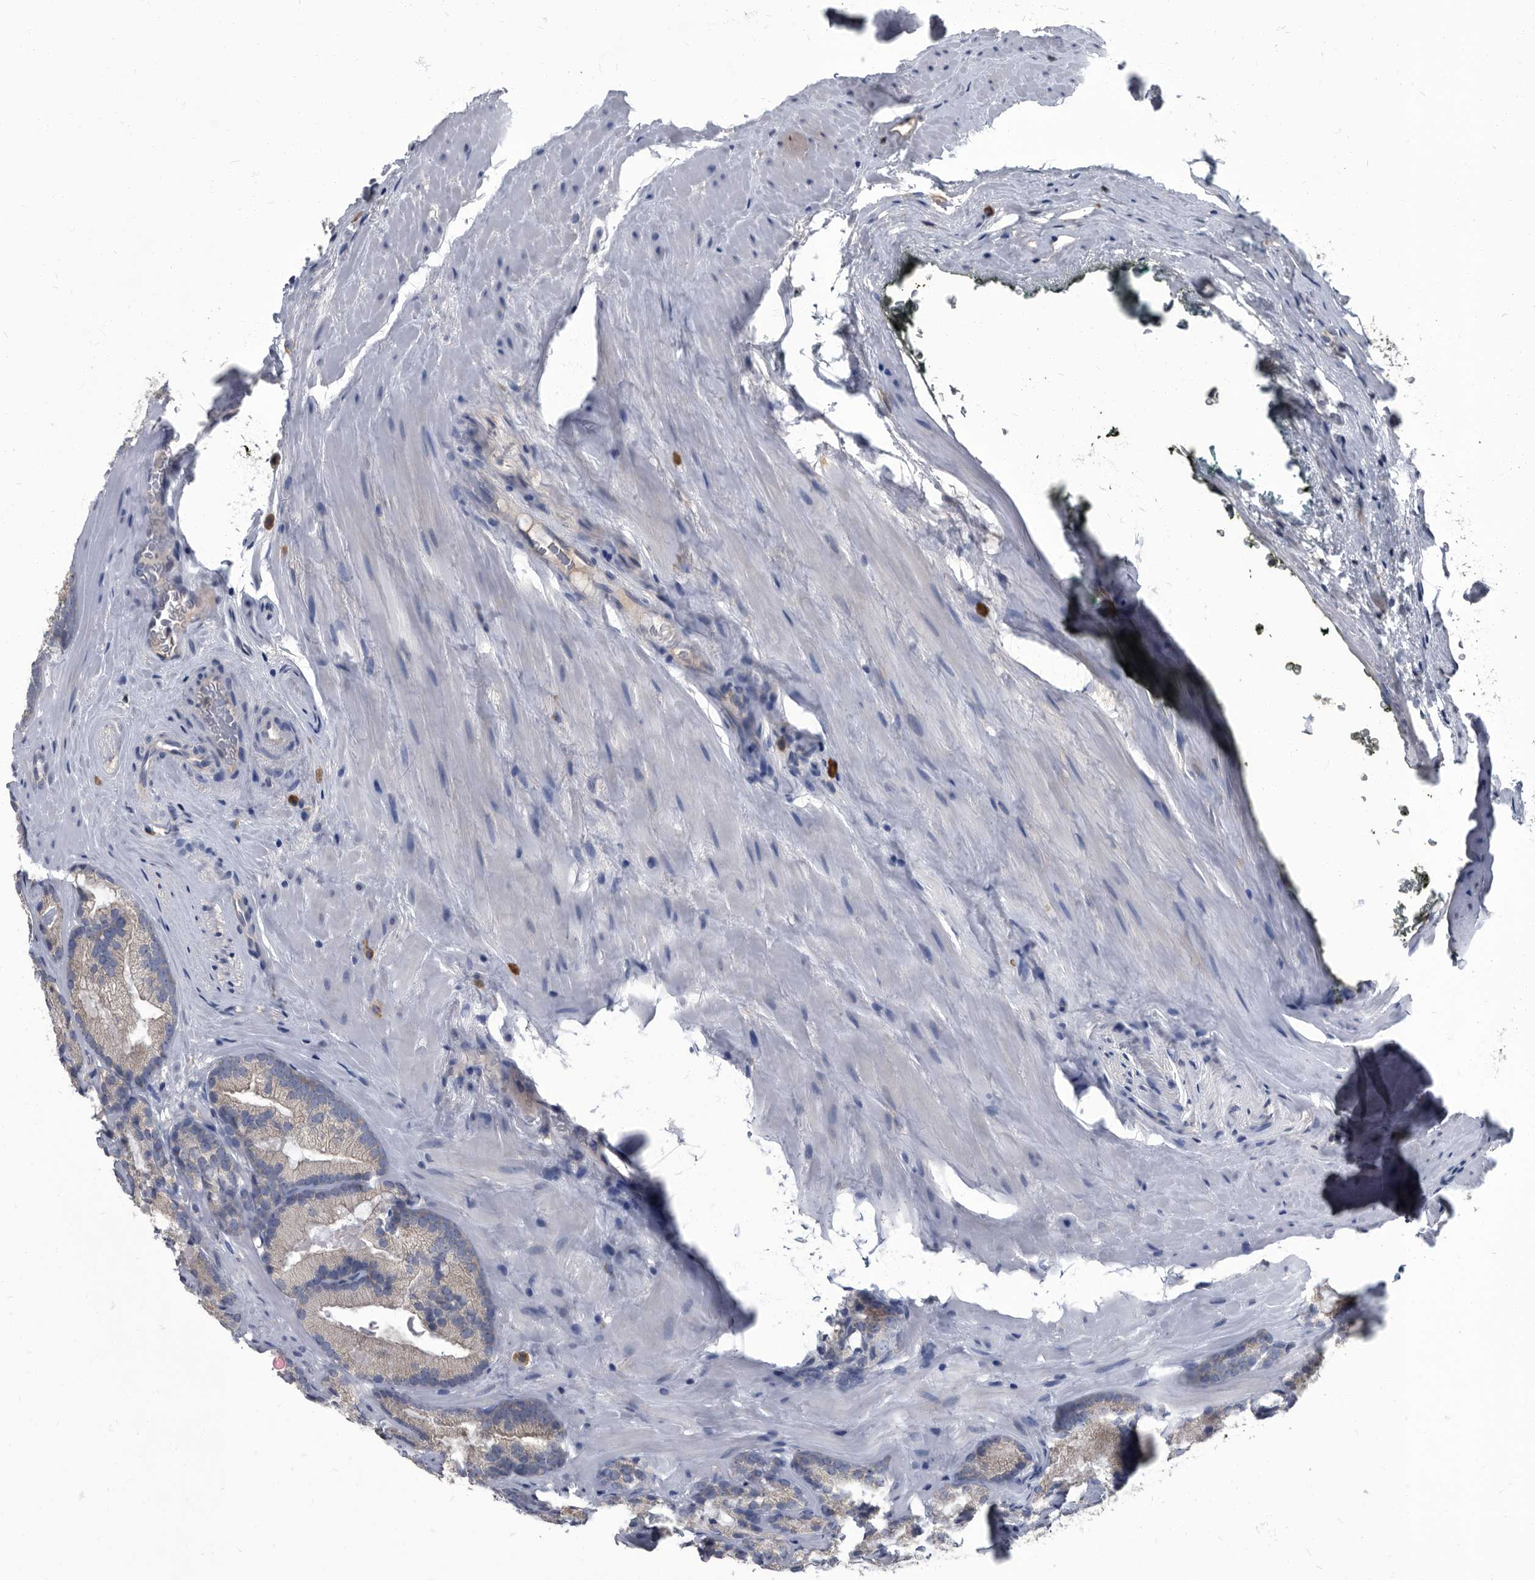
{"staining": {"intensity": "weak", "quantity": "<25%", "location": "cytoplasmic/membranous"}, "tissue": "prostate cancer", "cell_type": "Tumor cells", "image_type": "cancer", "snomed": [{"axis": "morphology", "description": "Adenocarcinoma, Low grade"}, {"axis": "topography", "description": "Prostate"}], "caption": "Immunohistochemistry image of prostate cancer (low-grade adenocarcinoma) stained for a protein (brown), which exhibits no staining in tumor cells.", "gene": "CDV3", "patient": {"sex": "male", "age": 72}}